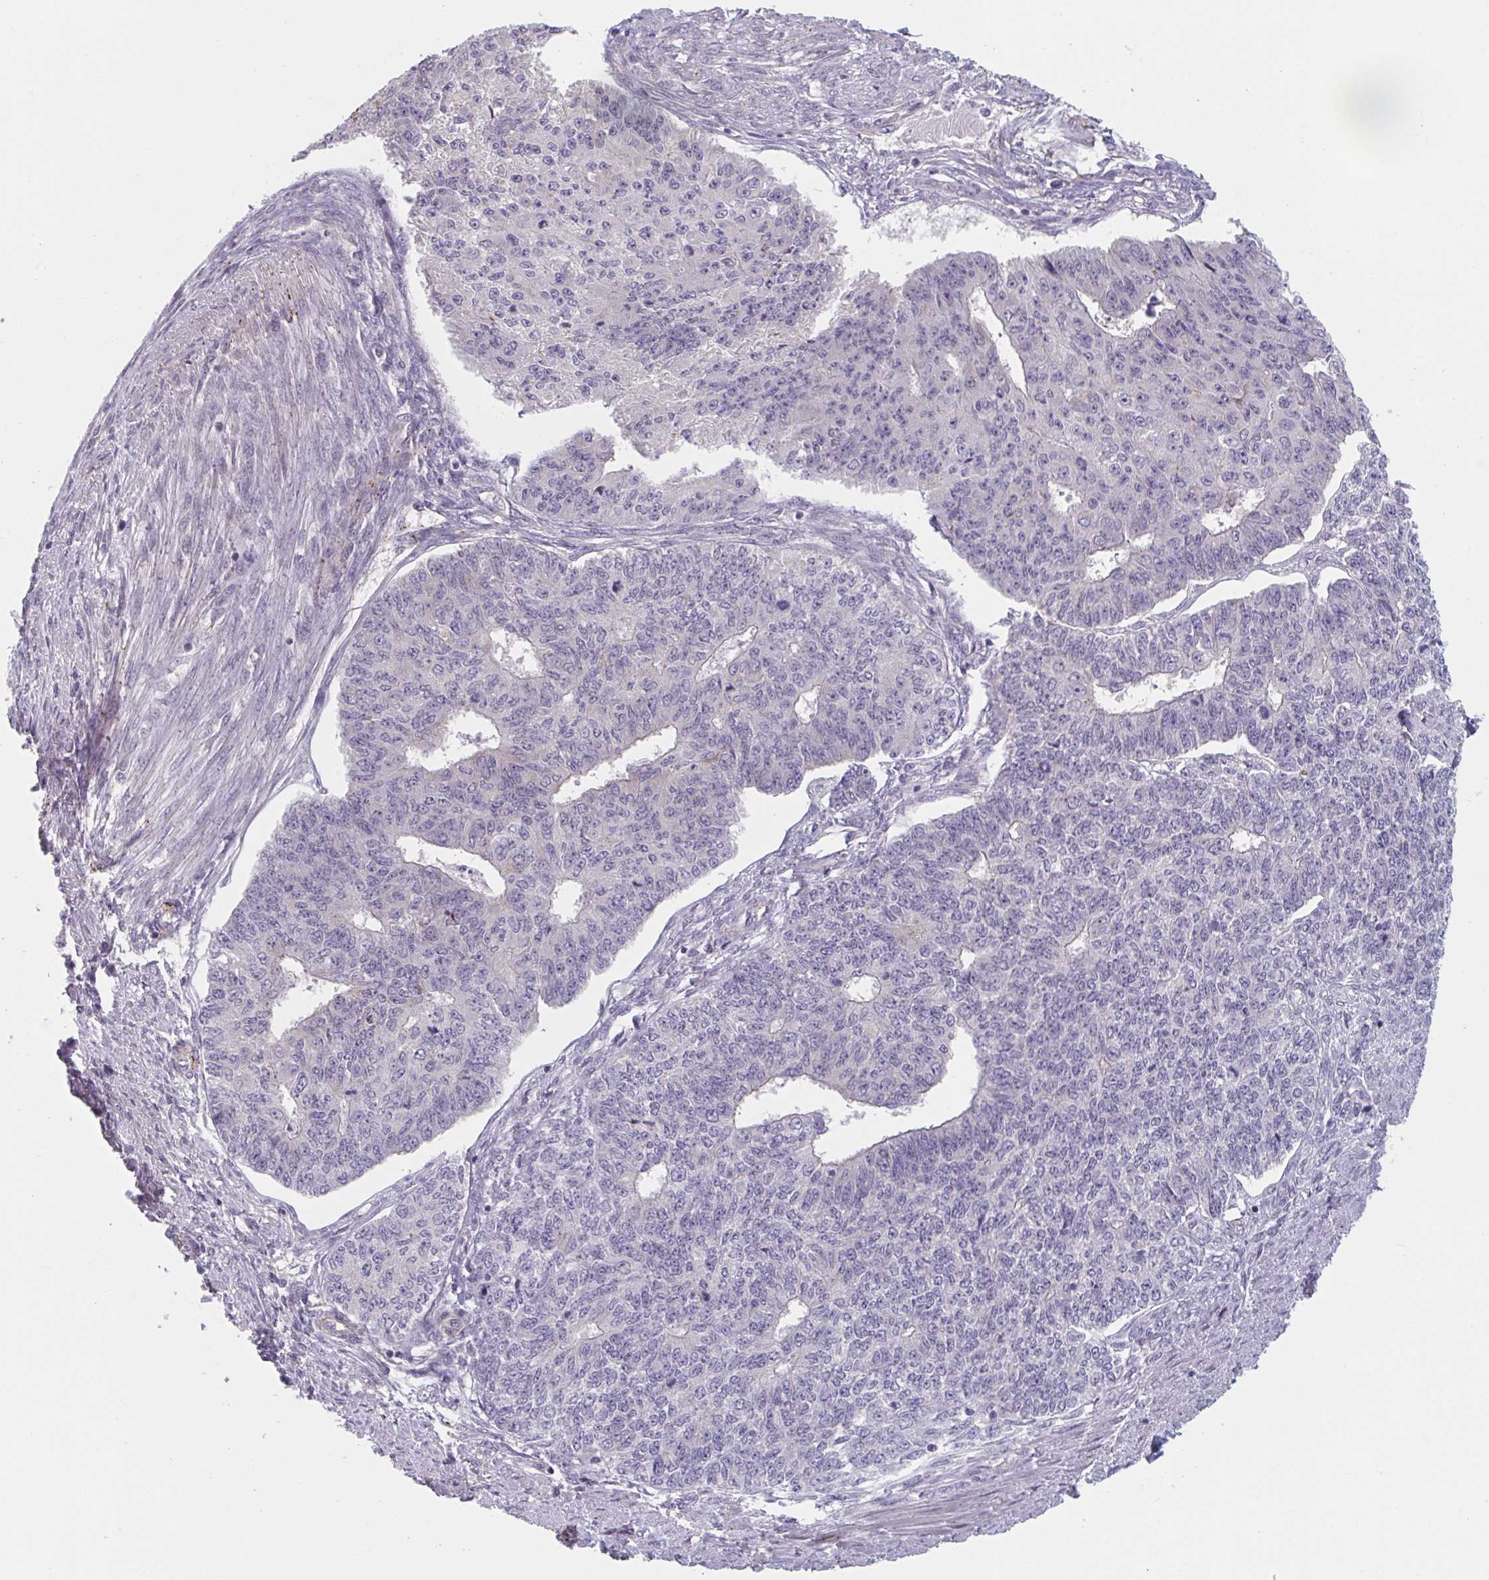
{"staining": {"intensity": "negative", "quantity": "none", "location": "none"}, "tissue": "endometrial cancer", "cell_type": "Tumor cells", "image_type": "cancer", "snomed": [{"axis": "morphology", "description": "Adenocarcinoma, NOS"}, {"axis": "topography", "description": "Endometrium"}], "caption": "Immunohistochemistry (IHC) photomicrograph of neoplastic tissue: human endometrial adenocarcinoma stained with DAB (3,3'-diaminobenzidine) reveals no significant protein positivity in tumor cells. (Immunohistochemistry (IHC), brightfield microscopy, high magnification).", "gene": "TNFSF10", "patient": {"sex": "female", "age": 32}}